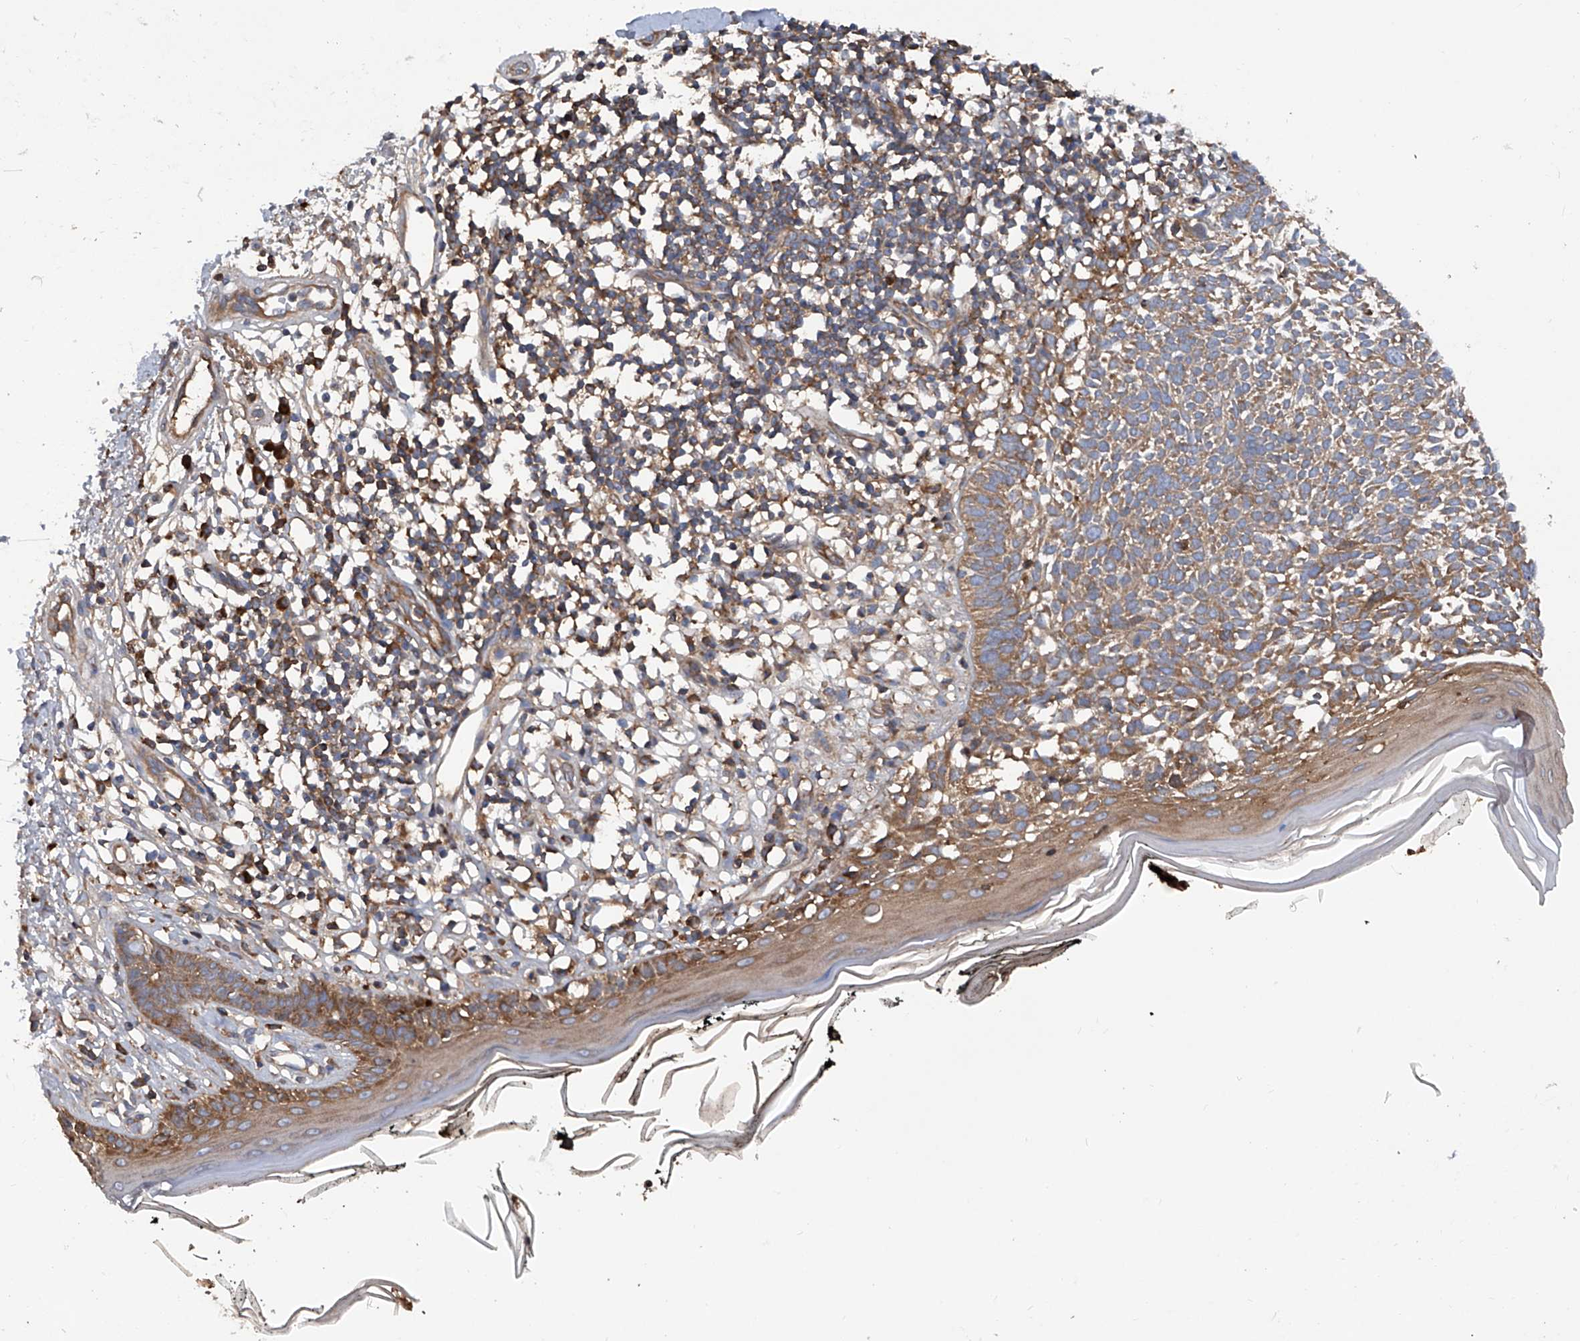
{"staining": {"intensity": "moderate", "quantity": ">75%", "location": "cytoplasmic/membranous"}, "tissue": "skin cancer", "cell_type": "Tumor cells", "image_type": "cancer", "snomed": [{"axis": "morphology", "description": "Basal cell carcinoma"}, {"axis": "topography", "description": "Skin"}], "caption": "There is medium levels of moderate cytoplasmic/membranous staining in tumor cells of basal cell carcinoma (skin), as demonstrated by immunohistochemical staining (brown color).", "gene": "ASCC3", "patient": {"sex": "female", "age": 64}}